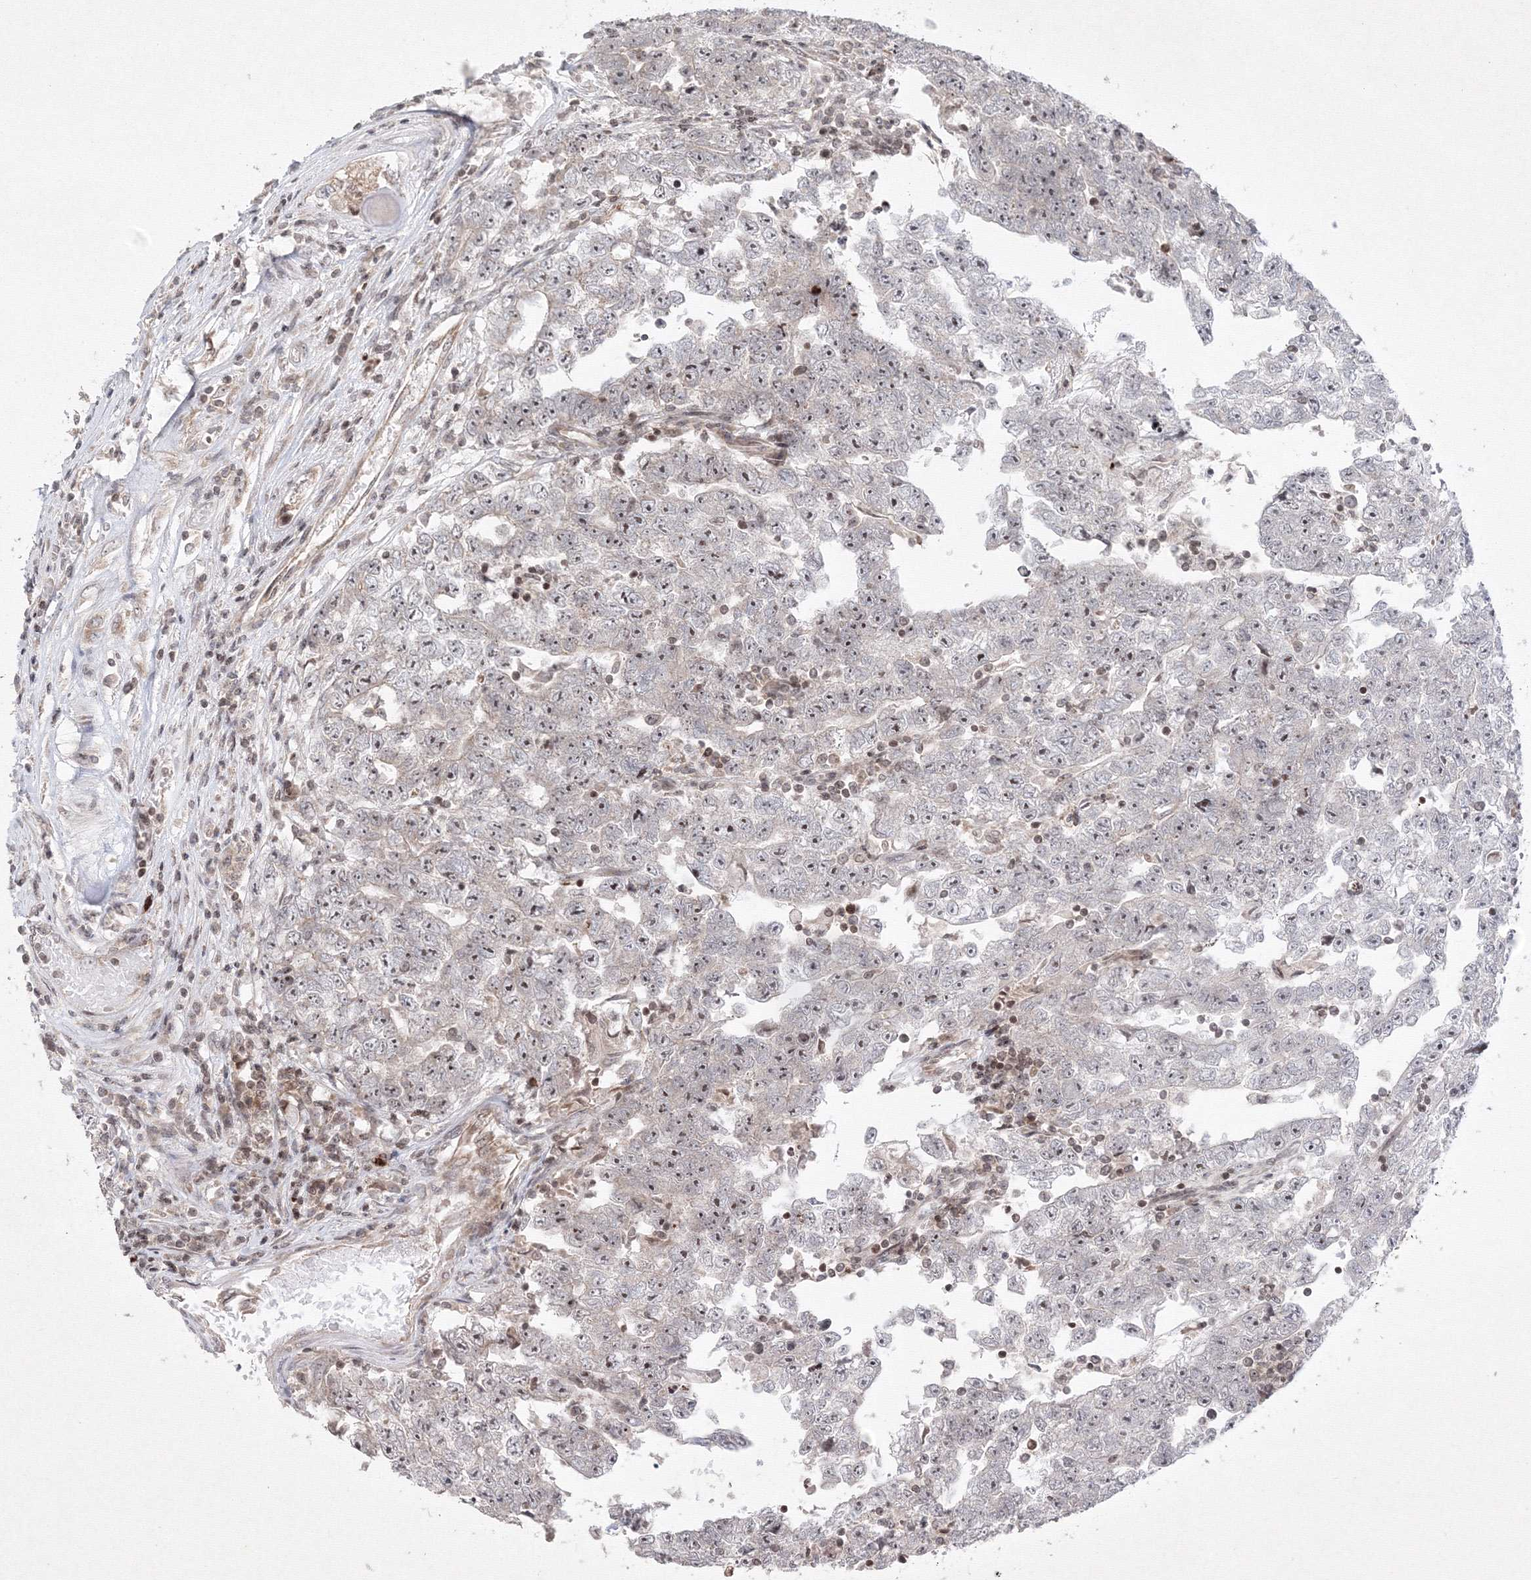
{"staining": {"intensity": "negative", "quantity": "none", "location": "none"}, "tissue": "testis cancer", "cell_type": "Tumor cells", "image_type": "cancer", "snomed": [{"axis": "morphology", "description": "Carcinoma, Embryonal, NOS"}, {"axis": "topography", "description": "Testis"}], "caption": "This is an IHC micrograph of testis cancer (embryonal carcinoma). There is no staining in tumor cells.", "gene": "MKRN2", "patient": {"sex": "male", "age": 25}}